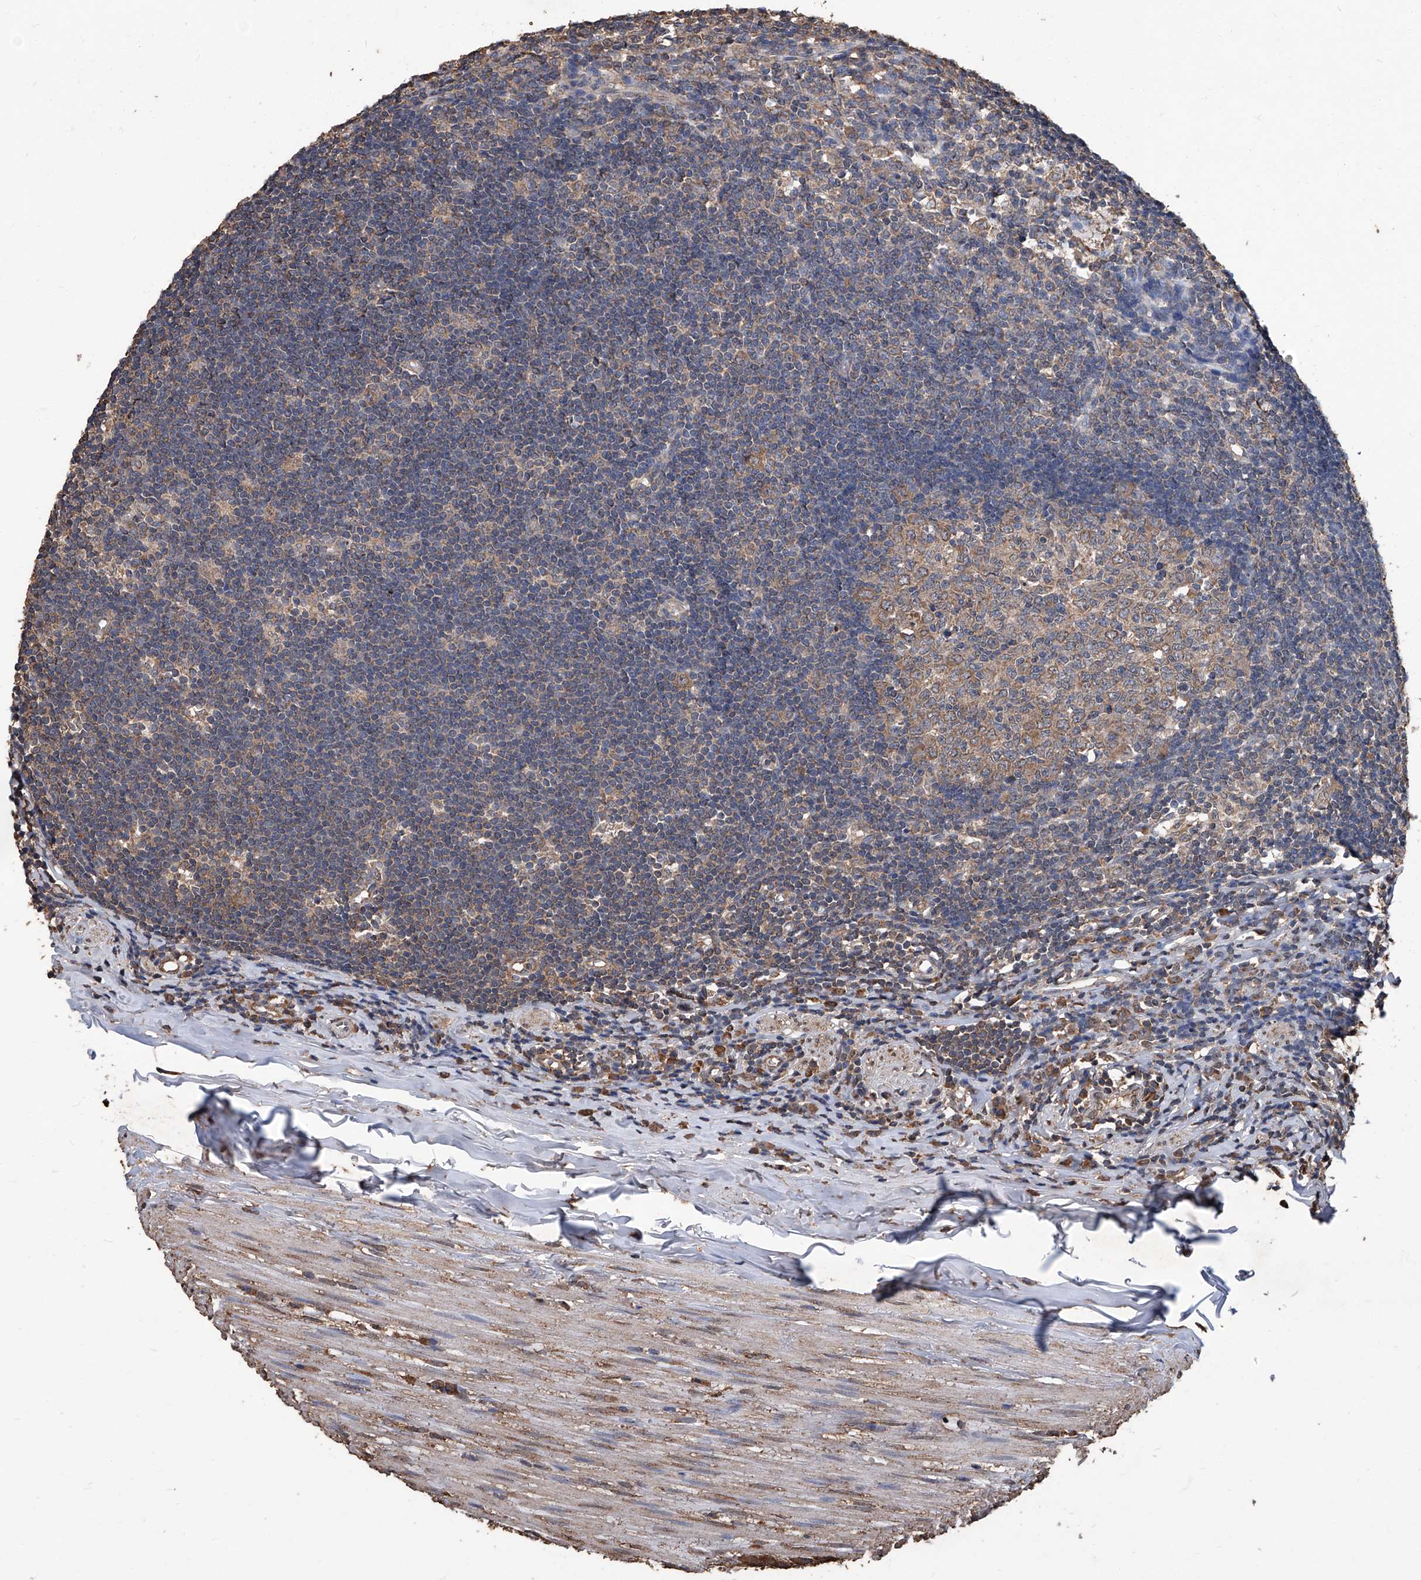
{"staining": {"intensity": "moderate", "quantity": ">75%", "location": "cytoplasmic/membranous"}, "tissue": "appendix", "cell_type": "Glandular cells", "image_type": "normal", "snomed": [{"axis": "morphology", "description": "Normal tissue, NOS"}, {"axis": "topography", "description": "Appendix"}], "caption": "Immunohistochemical staining of unremarkable human appendix exhibits medium levels of moderate cytoplasmic/membranous staining in about >75% of glandular cells.", "gene": "STARD7", "patient": {"sex": "female", "age": 54}}